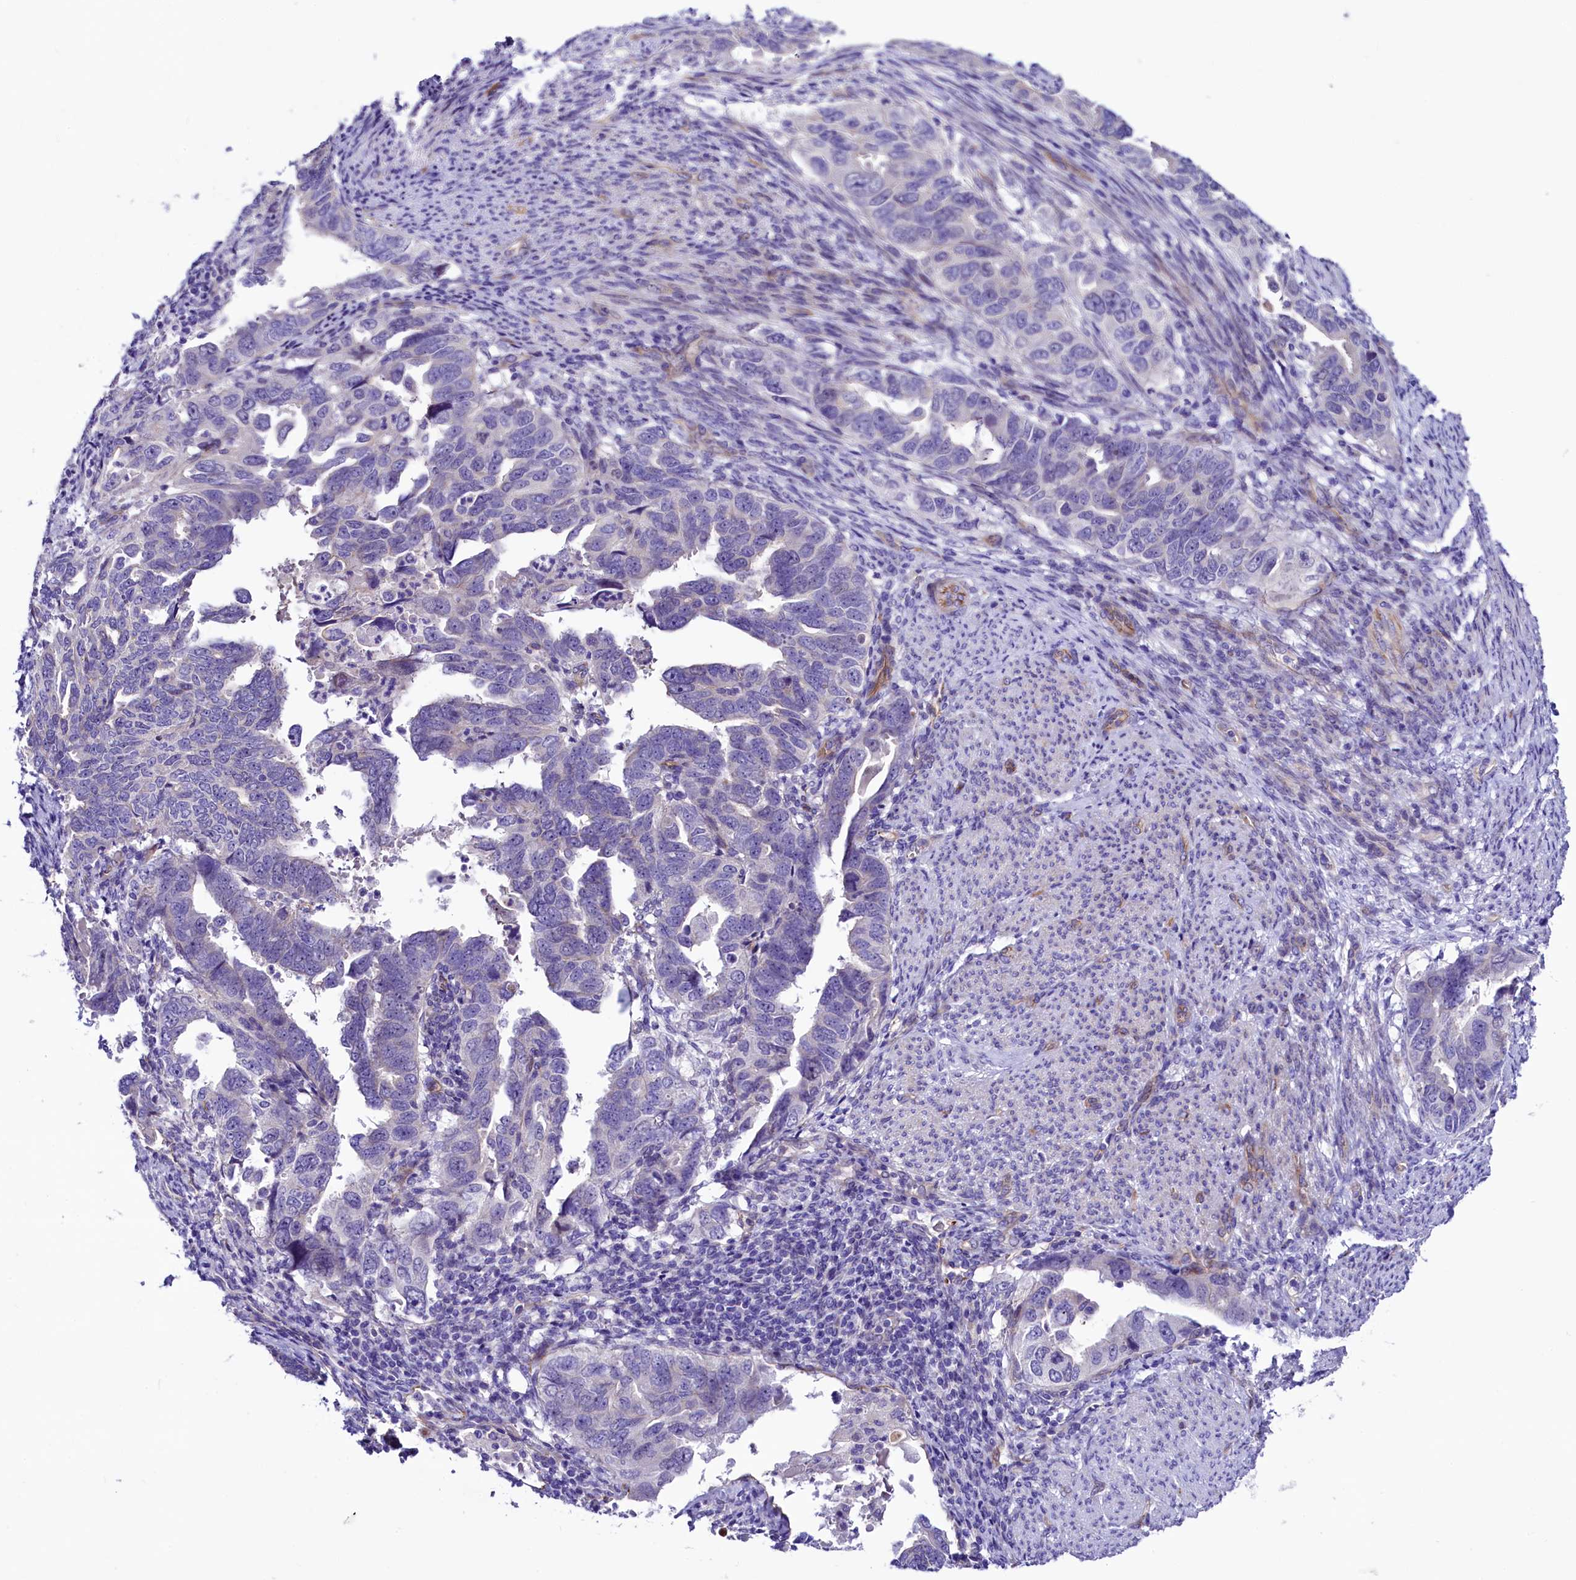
{"staining": {"intensity": "negative", "quantity": "none", "location": "none"}, "tissue": "endometrial cancer", "cell_type": "Tumor cells", "image_type": "cancer", "snomed": [{"axis": "morphology", "description": "Adenocarcinoma, NOS"}, {"axis": "topography", "description": "Endometrium"}], "caption": "Tumor cells show no significant positivity in adenocarcinoma (endometrial).", "gene": "SLF1", "patient": {"sex": "female", "age": 65}}